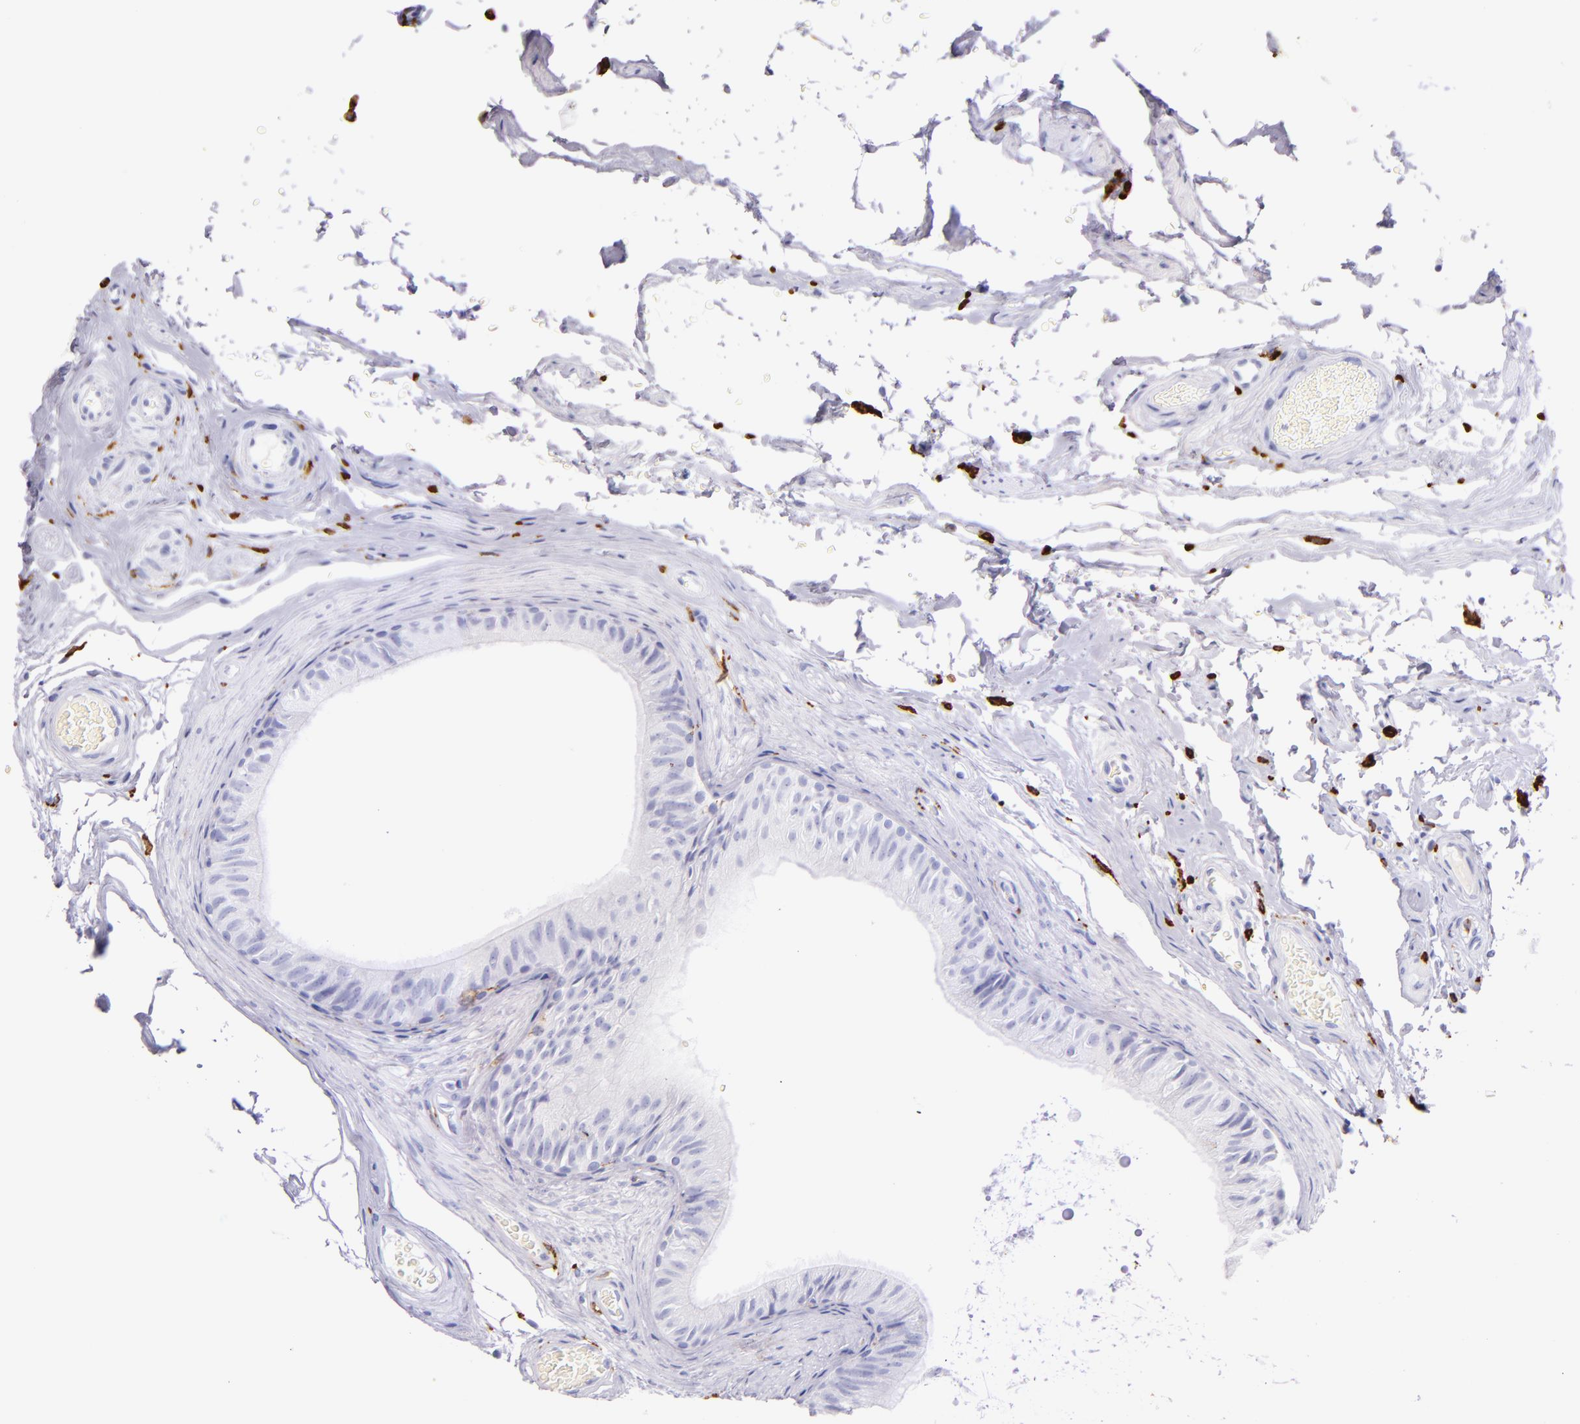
{"staining": {"intensity": "negative", "quantity": "none", "location": "none"}, "tissue": "epididymis", "cell_type": "Glandular cells", "image_type": "normal", "snomed": [{"axis": "morphology", "description": "Normal tissue, NOS"}, {"axis": "topography", "description": "Testis"}, {"axis": "topography", "description": "Epididymis"}], "caption": "This is a micrograph of immunohistochemistry (IHC) staining of normal epididymis, which shows no staining in glandular cells. Nuclei are stained in blue.", "gene": "CD163", "patient": {"sex": "male", "age": 36}}